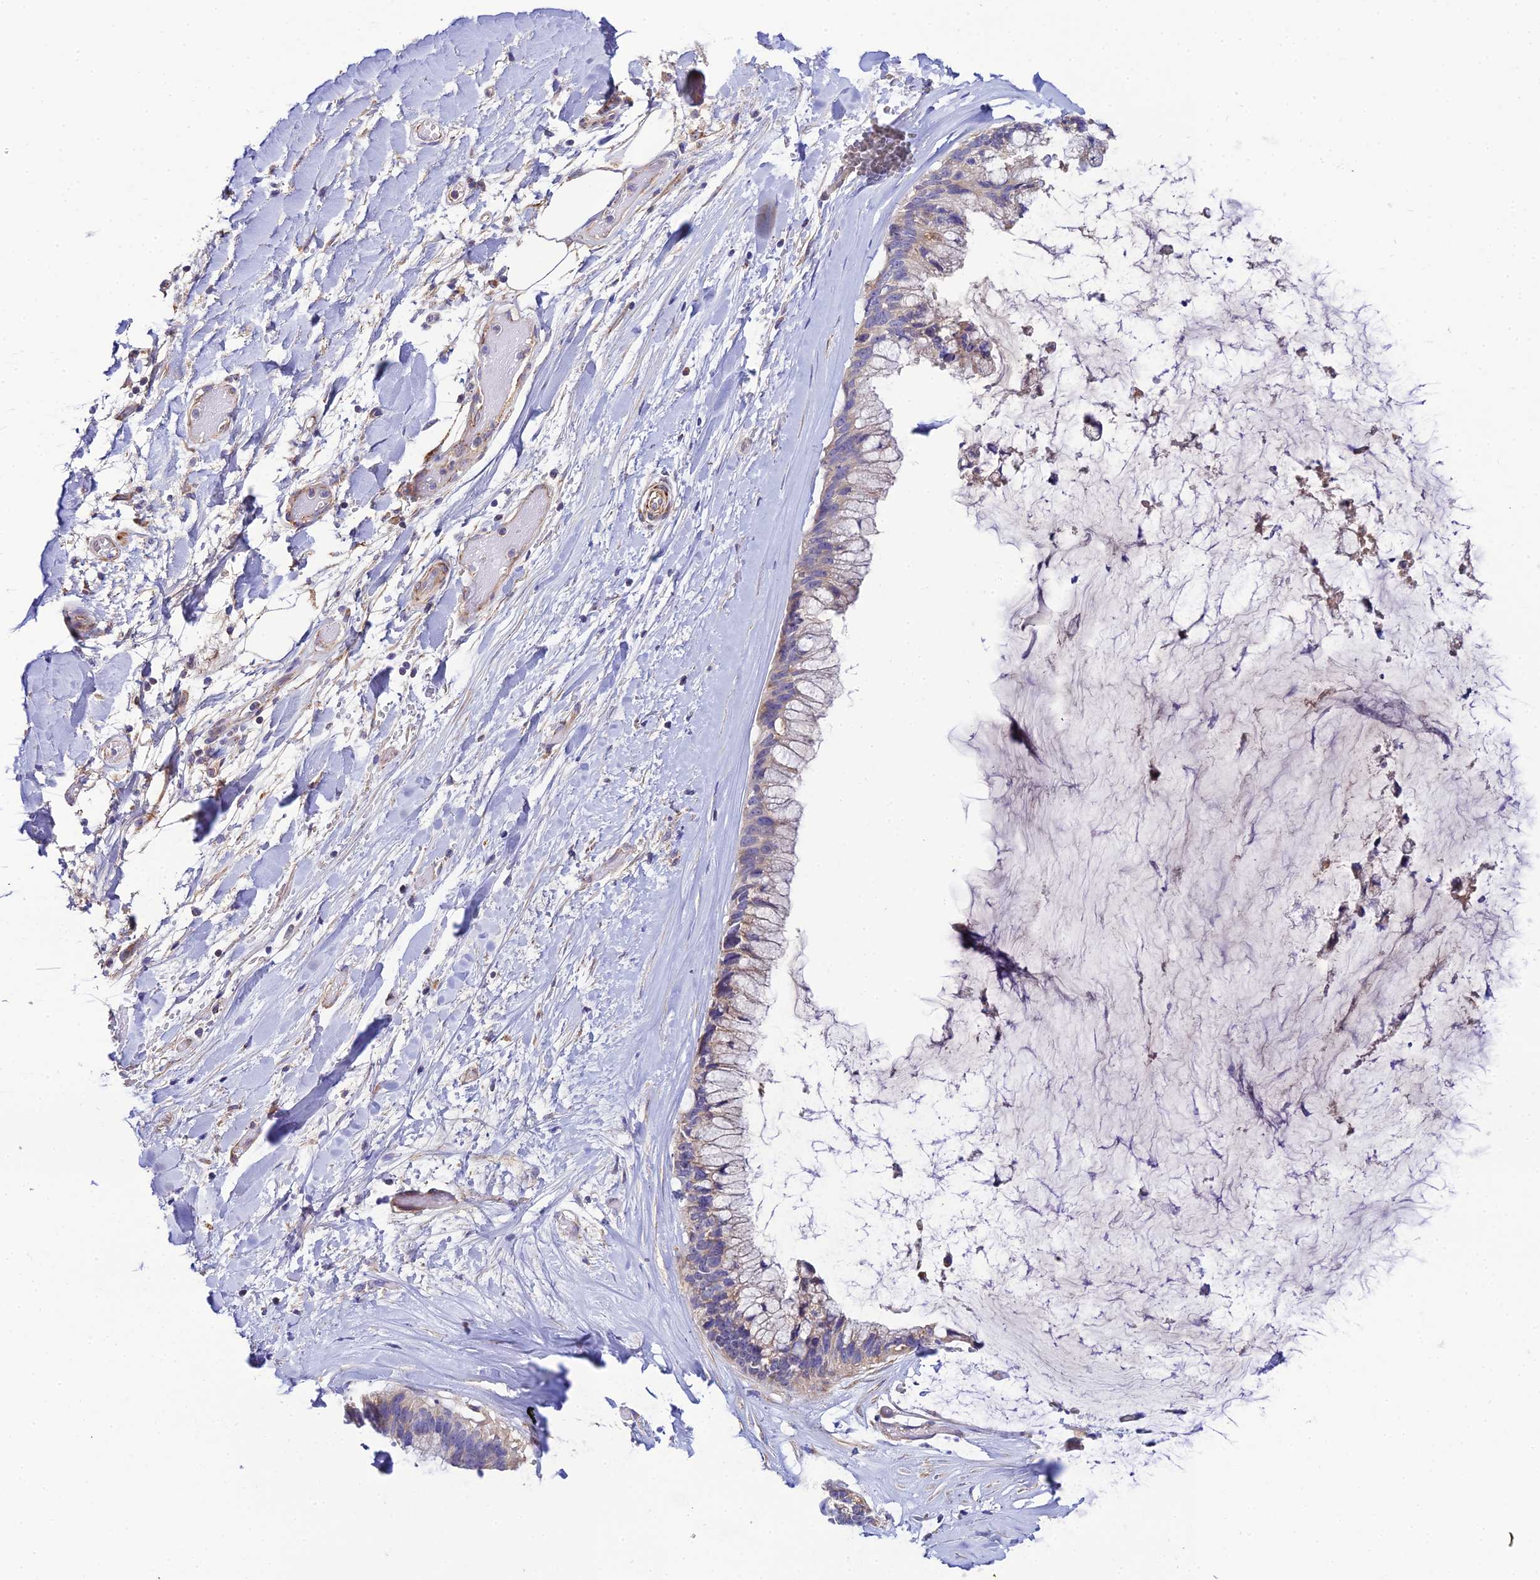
{"staining": {"intensity": "weak", "quantity": "25%-75%", "location": "cytoplasmic/membranous"}, "tissue": "ovarian cancer", "cell_type": "Tumor cells", "image_type": "cancer", "snomed": [{"axis": "morphology", "description": "Cystadenocarcinoma, mucinous, NOS"}, {"axis": "topography", "description": "Ovary"}], "caption": "Immunohistochemistry (IHC) histopathology image of ovarian mucinous cystadenocarcinoma stained for a protein (brown), which displays low levels of weak cytoplasmic/membranous staining in about 25%-75% of tumor cells.", "gene": "ACOT2", "patient": {"sex": "female", "age": 39}}